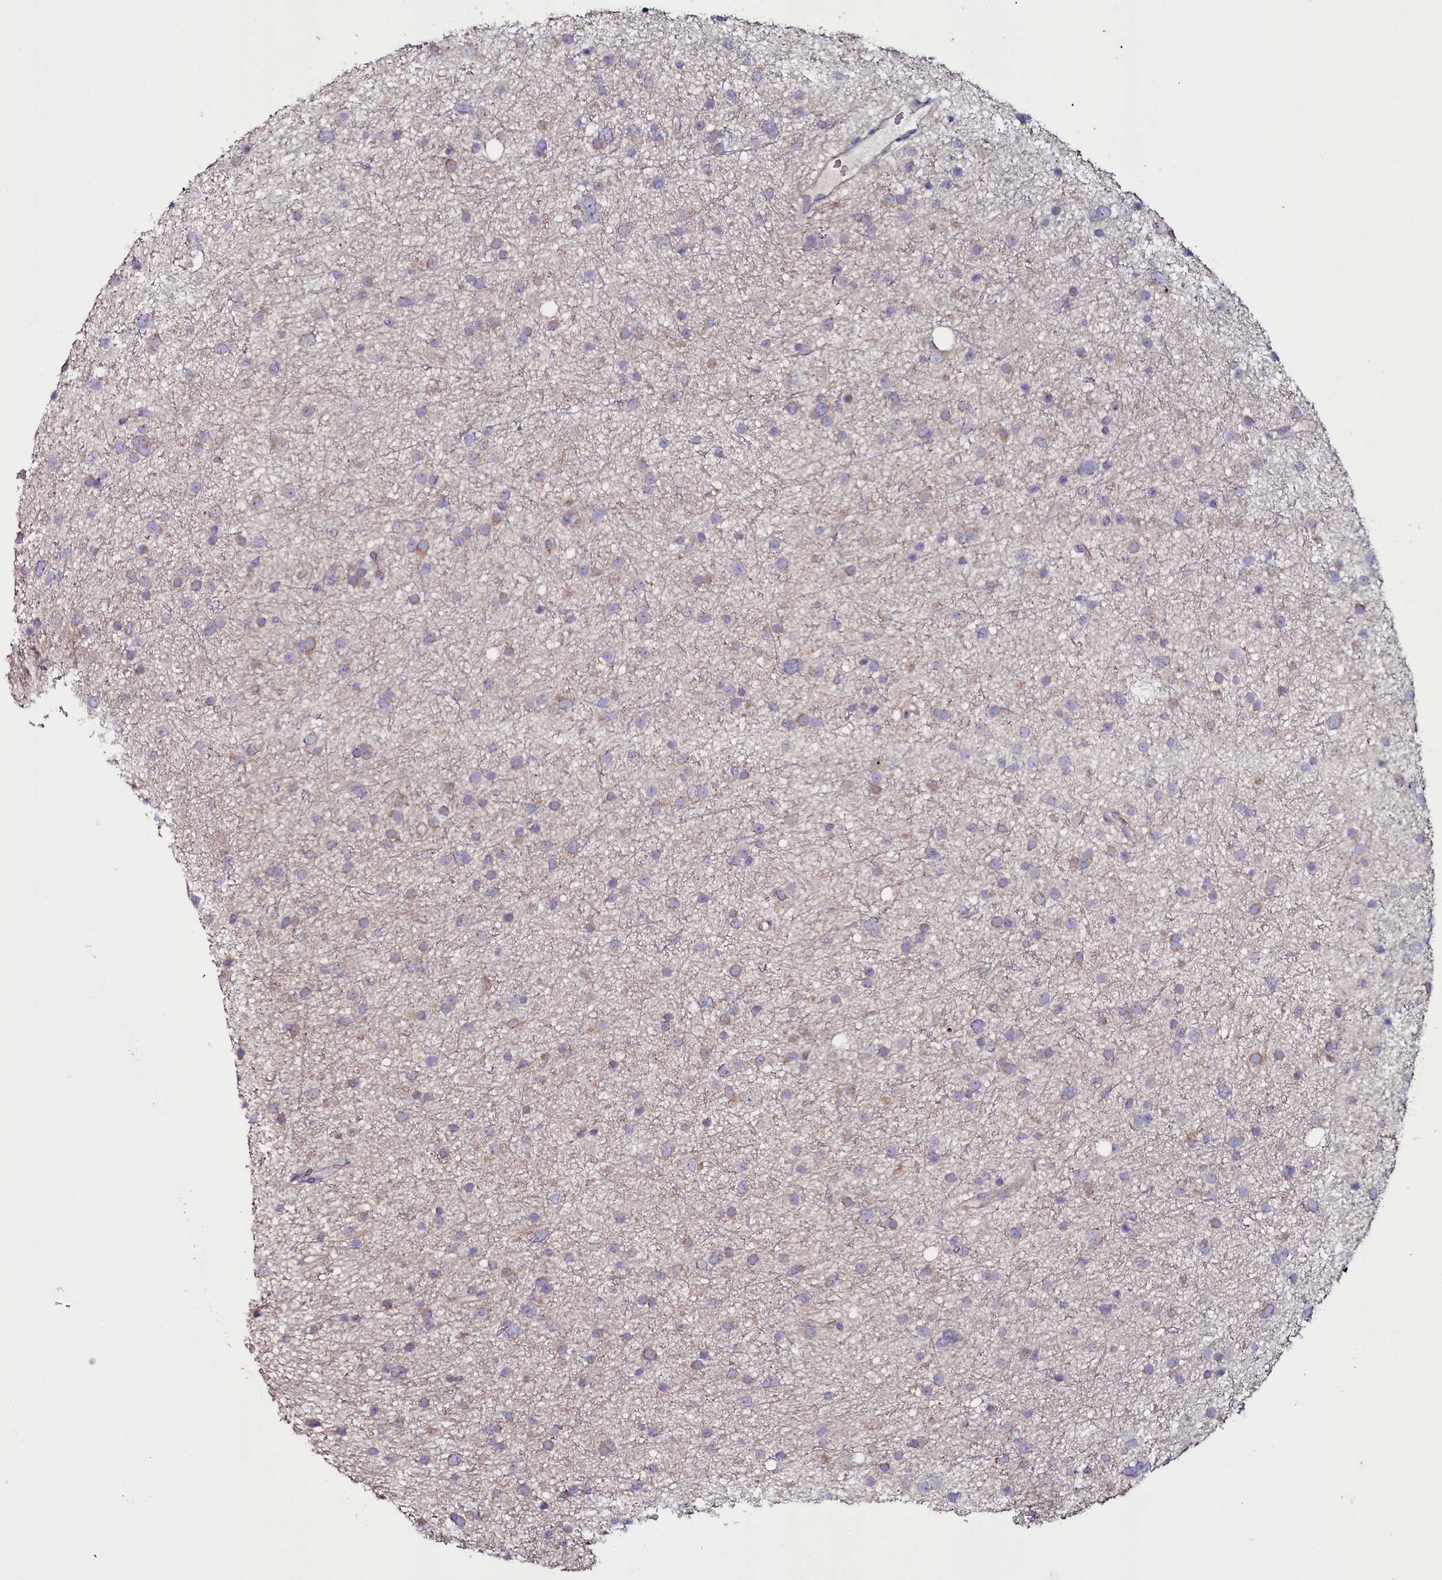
{"staining": {"intensity": "moderate", "quantity": "<25%", "location": "cytoplasmic/membranous"}, "tissue": "glioma", "cell_type": "Tumor cells", "image_type": "cancer", "snomed": [{"axis": "morphology", "description": "Glioma, malignant, Low grade"}, {"axis": "topography", "description": "Cerebral cortex"}], "caption": "The immunohistochemical stain labels moderate cytoplasmic/membranous staining in tumor cells of malignant glioma (low-grade) tissue. The protein of interest is shown in brown color, while the nuclei are stained blue.", "gene": "USPL1", "patient": {"sex": "female", "age": 39}}